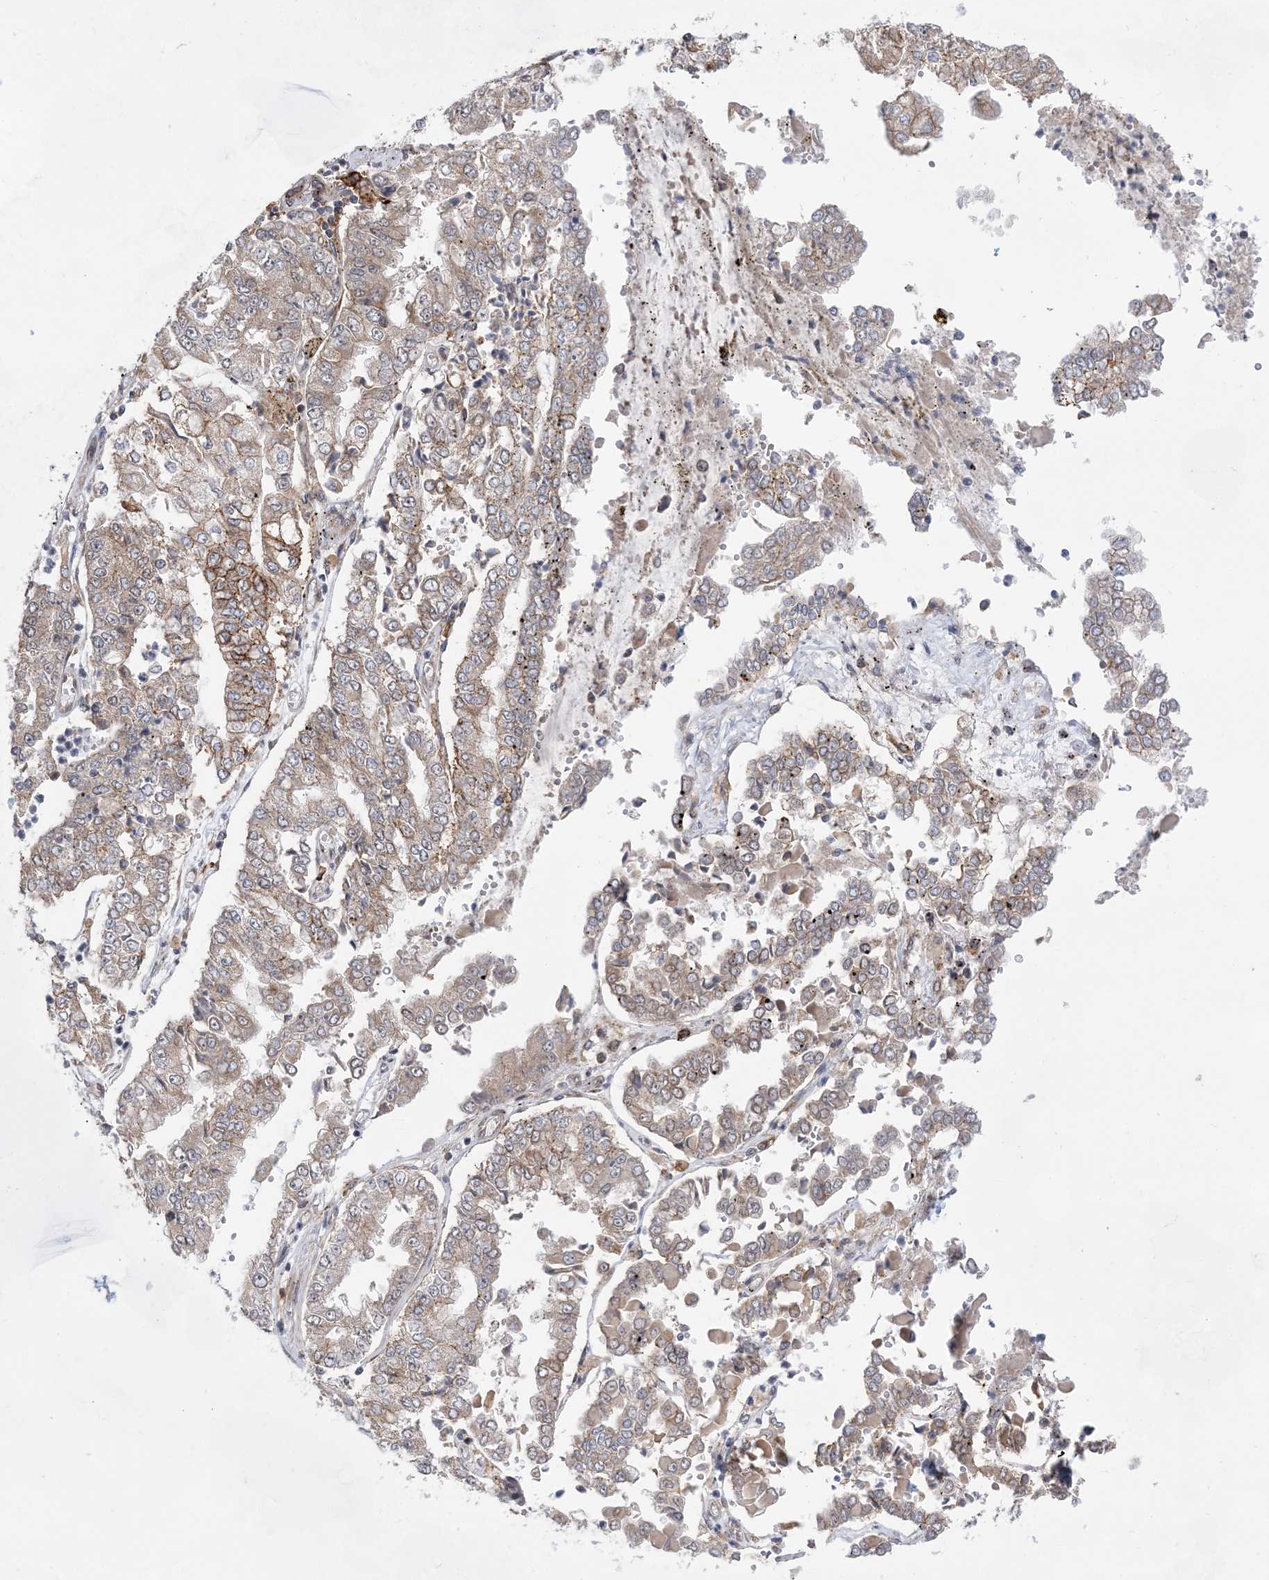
{"staining": {"intensity": "moderate", "quantity": "25%-75%", "location": "cytoplasmic/membranous"}, "tissue": "stomach cancer", "cell_type": "Tumor cells", "image_type": "cancer", "snomed": [{"axis": "morphology", "description": "Adenocarcinoma, NOS"}, {"axis": "topography", "description": "Stomach"}], "caption": "Immunohistochemical staining of stomach adenocarcinoma reveals medium levels of moderate cytoplasmic/membranous staining in about 25%-75% of tumor cells. Immunohistochemistry (ihc) stains the protein of interest in brown and the nuclei are stained blue.", "gene": "ANAPC15", "patient": {"sex": "male", "age": 76}}